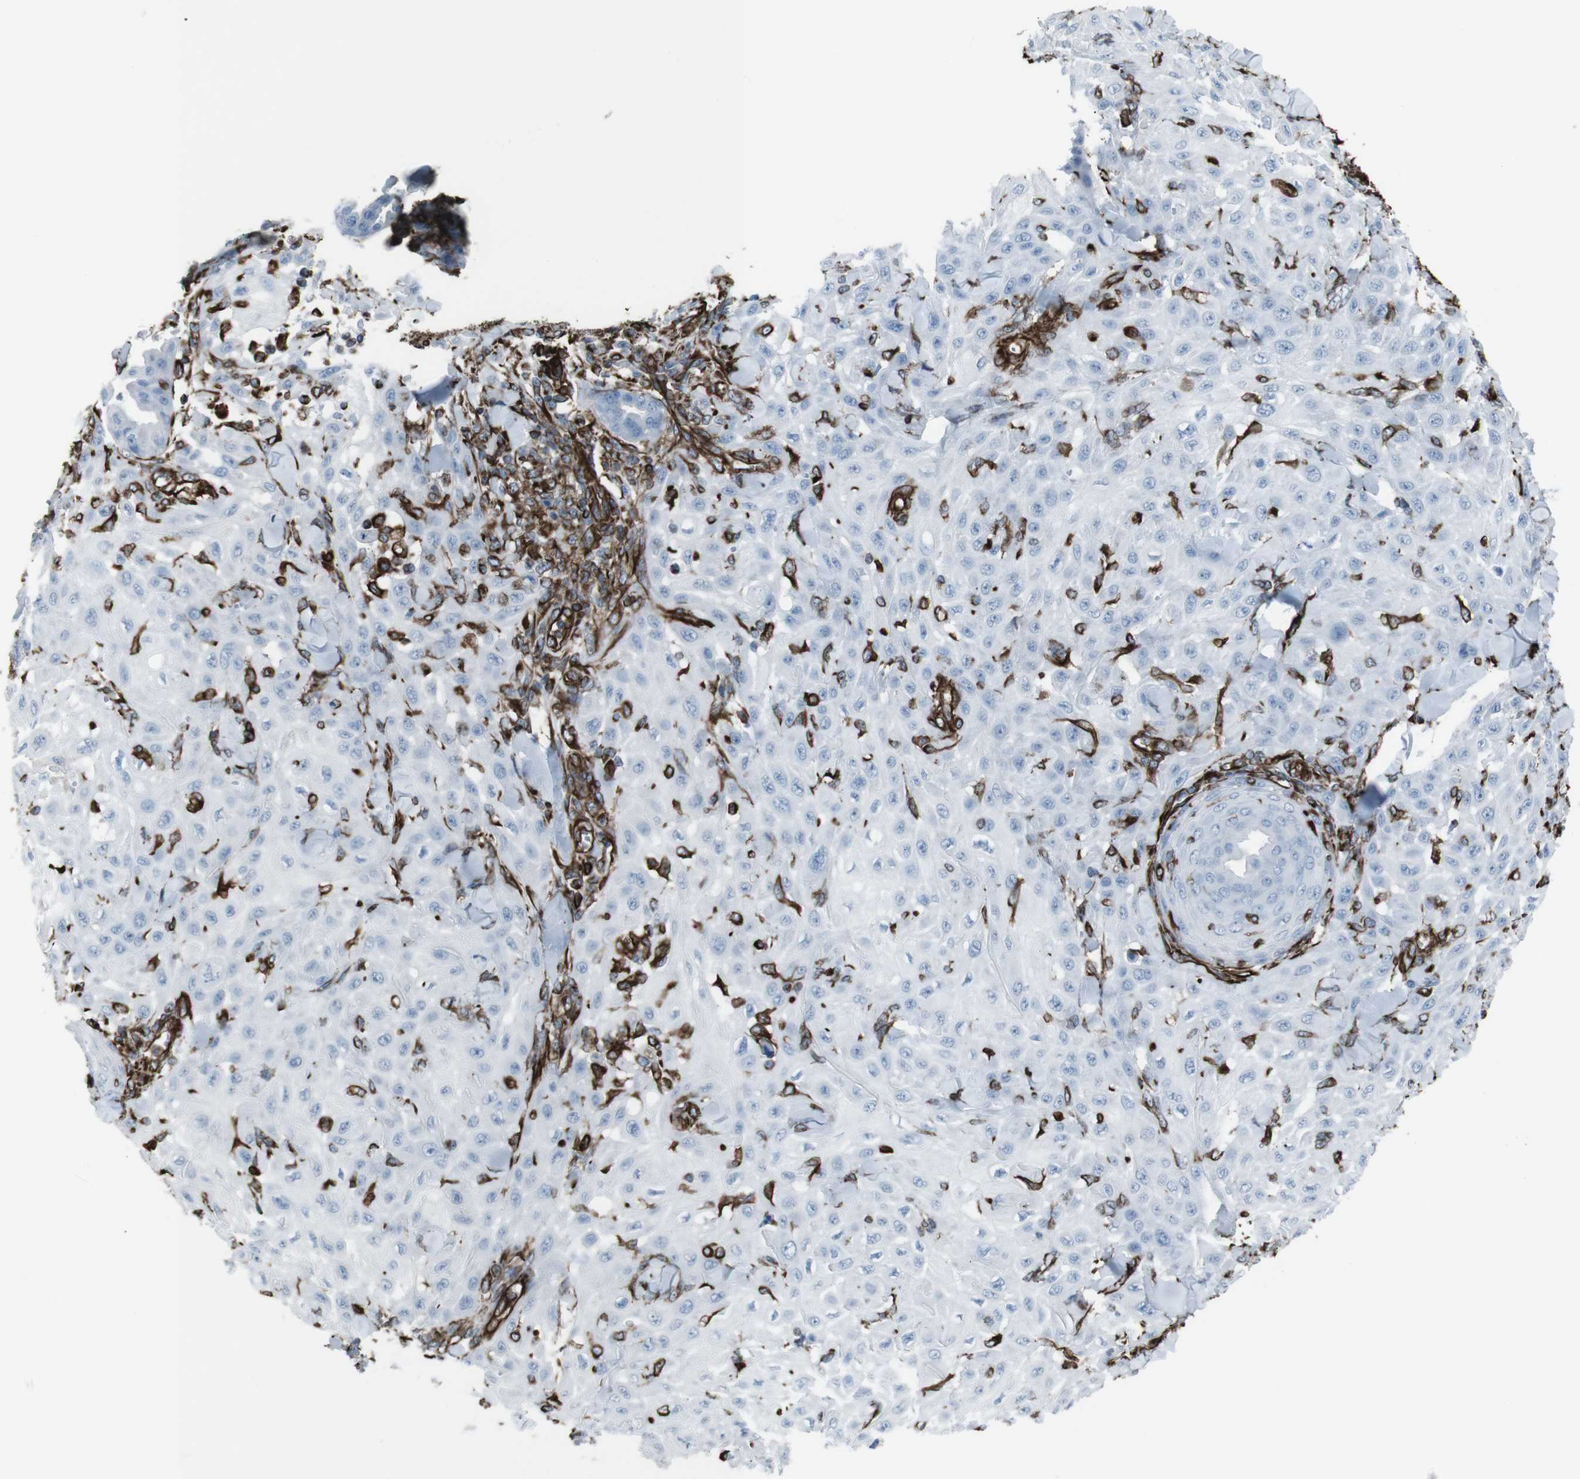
{"staining": {"intensity": "negative", "quantity": "none", "location": "none"}, "tissue": "skin cancer", "cell_type": "Tumor cells", "image_type": "cancer", "snomed": [{"axis": "morphology", "description": "Squamous cell carcinoma, NOS"}, {"axis": "topography", "description": "Skin"}], "caption": "This is an IHC histopathology image of squamous cell carcinoma (skin). There is no staining in tumor cells.", "gene": "ZDHHC6", "patient": {"sex": "male", "age": 24}}